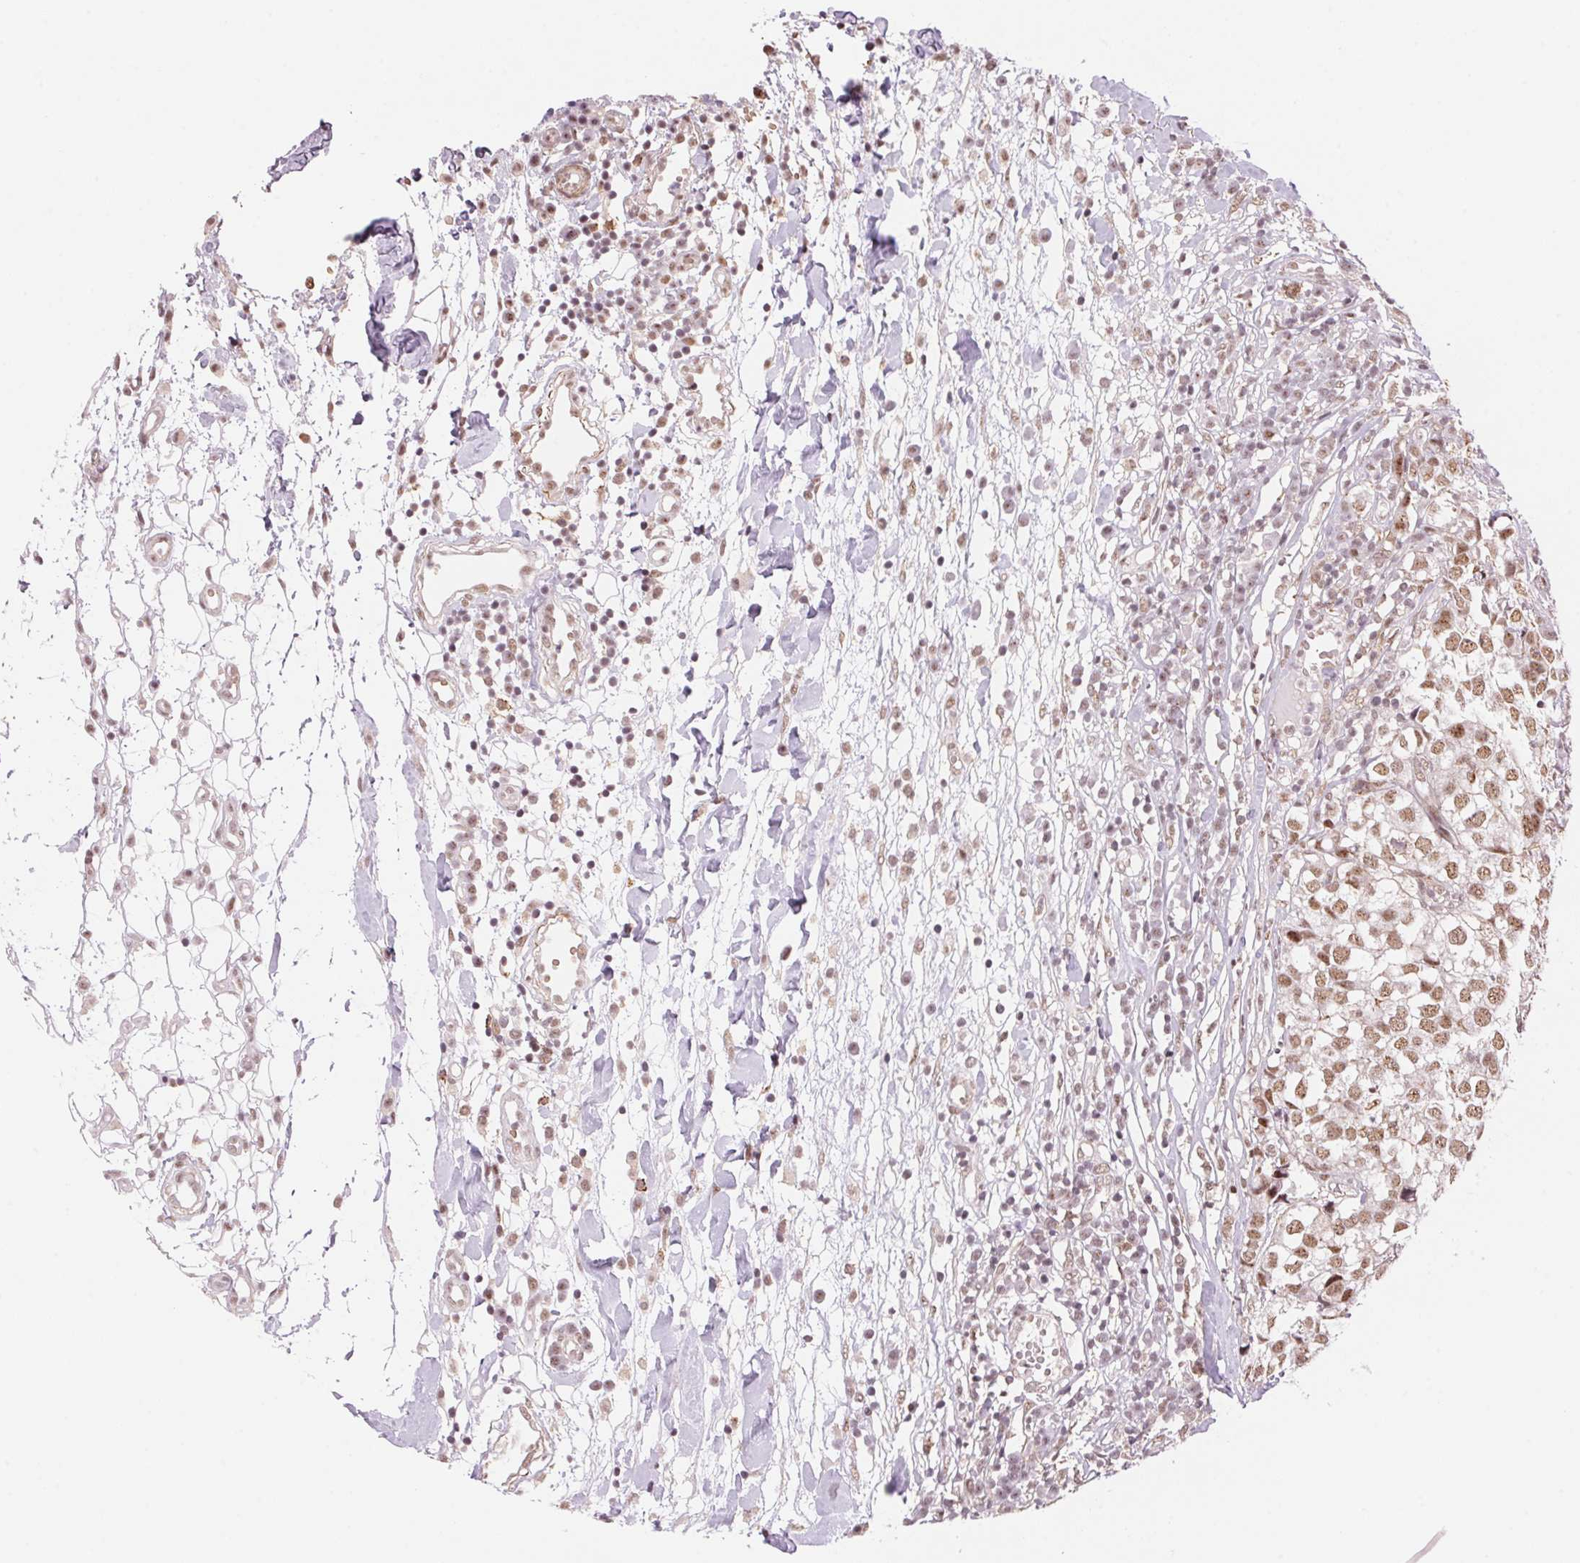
{"staining": {"intensity": "moderate", "quantity": ">75%", "location": "nuclear"}, "tissue": "breast cancer", "cell_type": "Tumor cells", "image_type": "cancer", "snomed": [{"axis": "morphology", "description": "Duct carcinoma"}, {"axis": "topography", "description": "Breast"}], "caption": "The micrograph displays a brown stain indicating the presence of a protein in the nuclear of tumor cells in breast cancer (invasive ductal carcinoma). (DAB (3,3'-diaminobenzidine) IHC, brown staining for protein, blue staining for nuclei).", "gene": "HNRNPDL", "patient": {"sex": "female", "age": 30}}